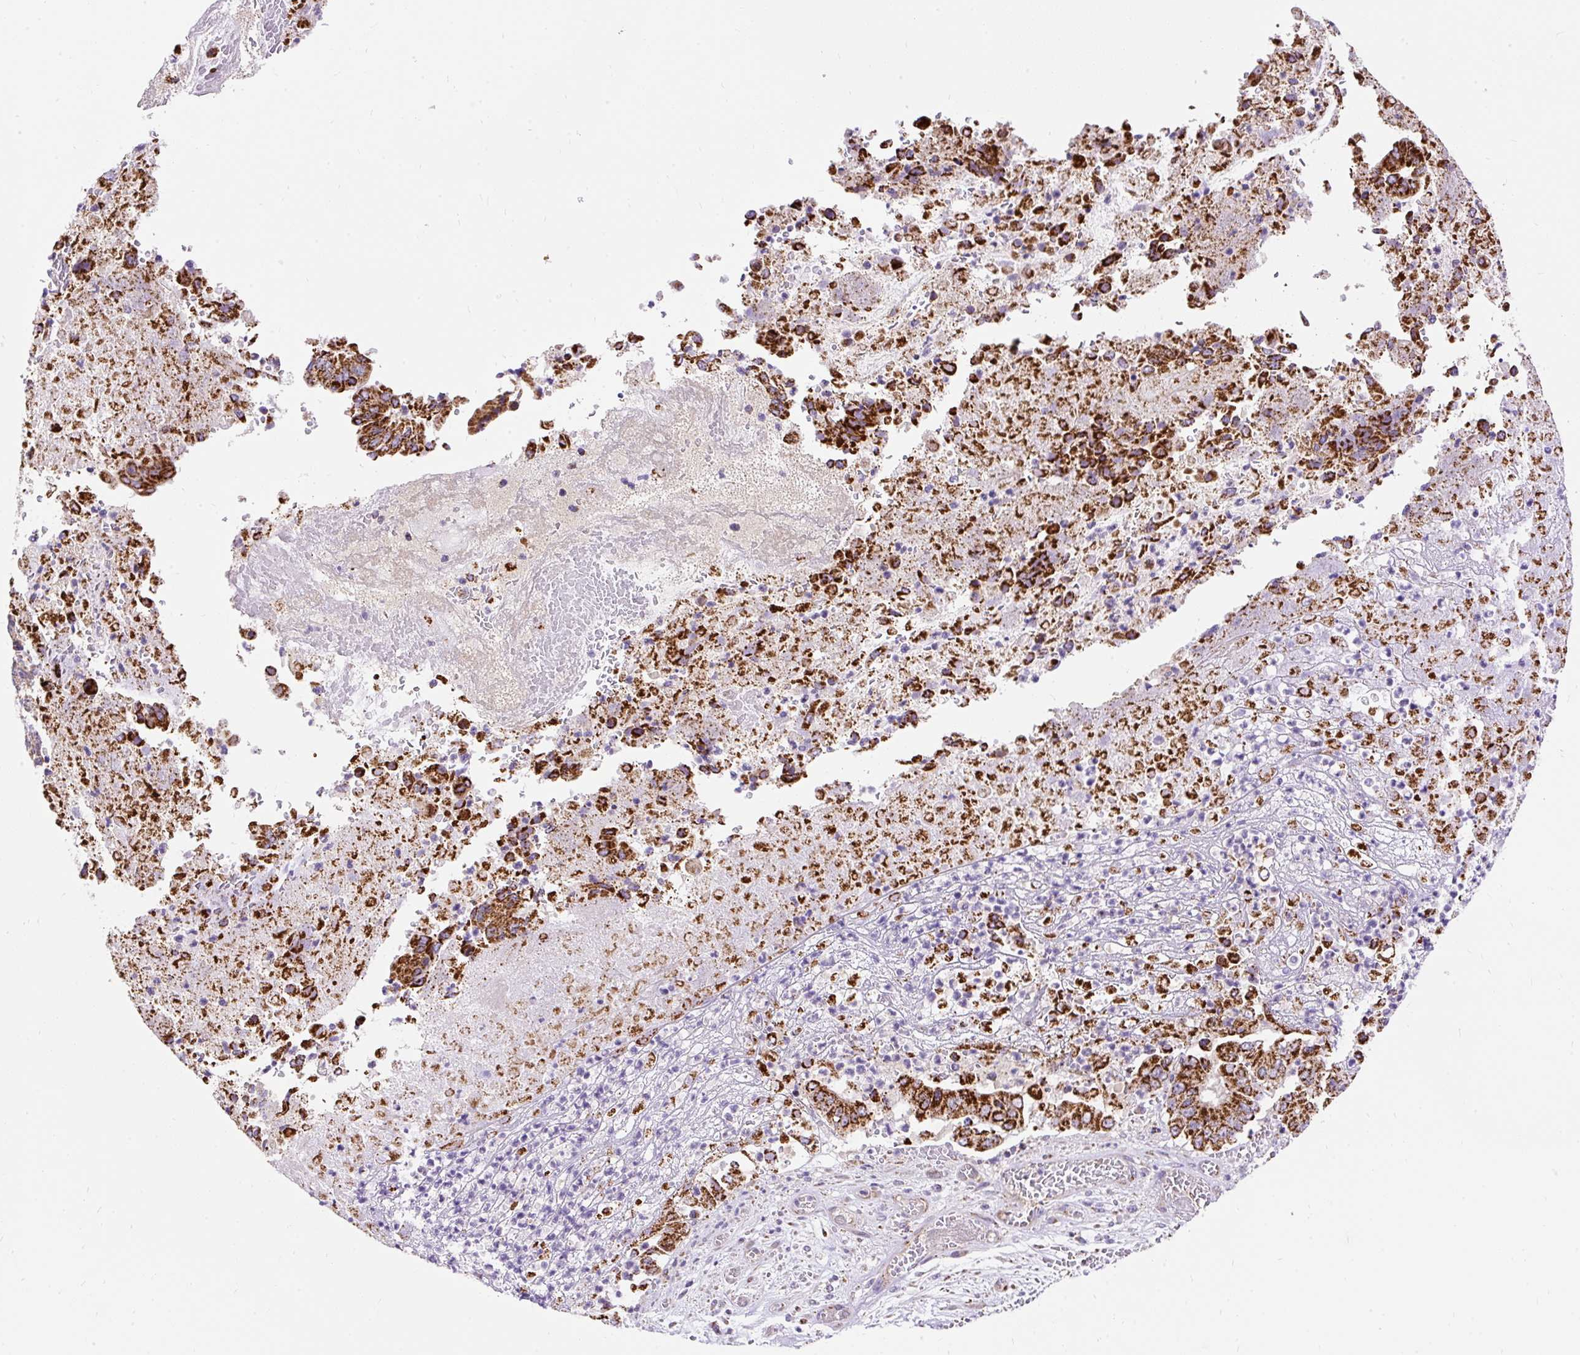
{"staining": {"intensity": "strong", "quantity": ">75%", "location": "cytoplasmic/membranous"}, "tissue": "pancreatic cancer", "cell_type": "Tumor cells", "image_type": "cancer", "snomed": [{"axis": "morphology", "description": "Adenocarcinoma, NOS"}, {"axis": "topography", "description": "Pancreas"}], "caption": "Tumor cells display high levels of strong cytoplasmic/membranous expression in approximately >75% of cells in human pancreatic cancer (adenocarcinoma). The staining was performed using DAB to visualize the protein expression in brown, while the nuclei were stained in blue with hematoxylin (Magnification: 20x).", "gene": "CEP290", "patient": {"sex": "female", "age": 77}}